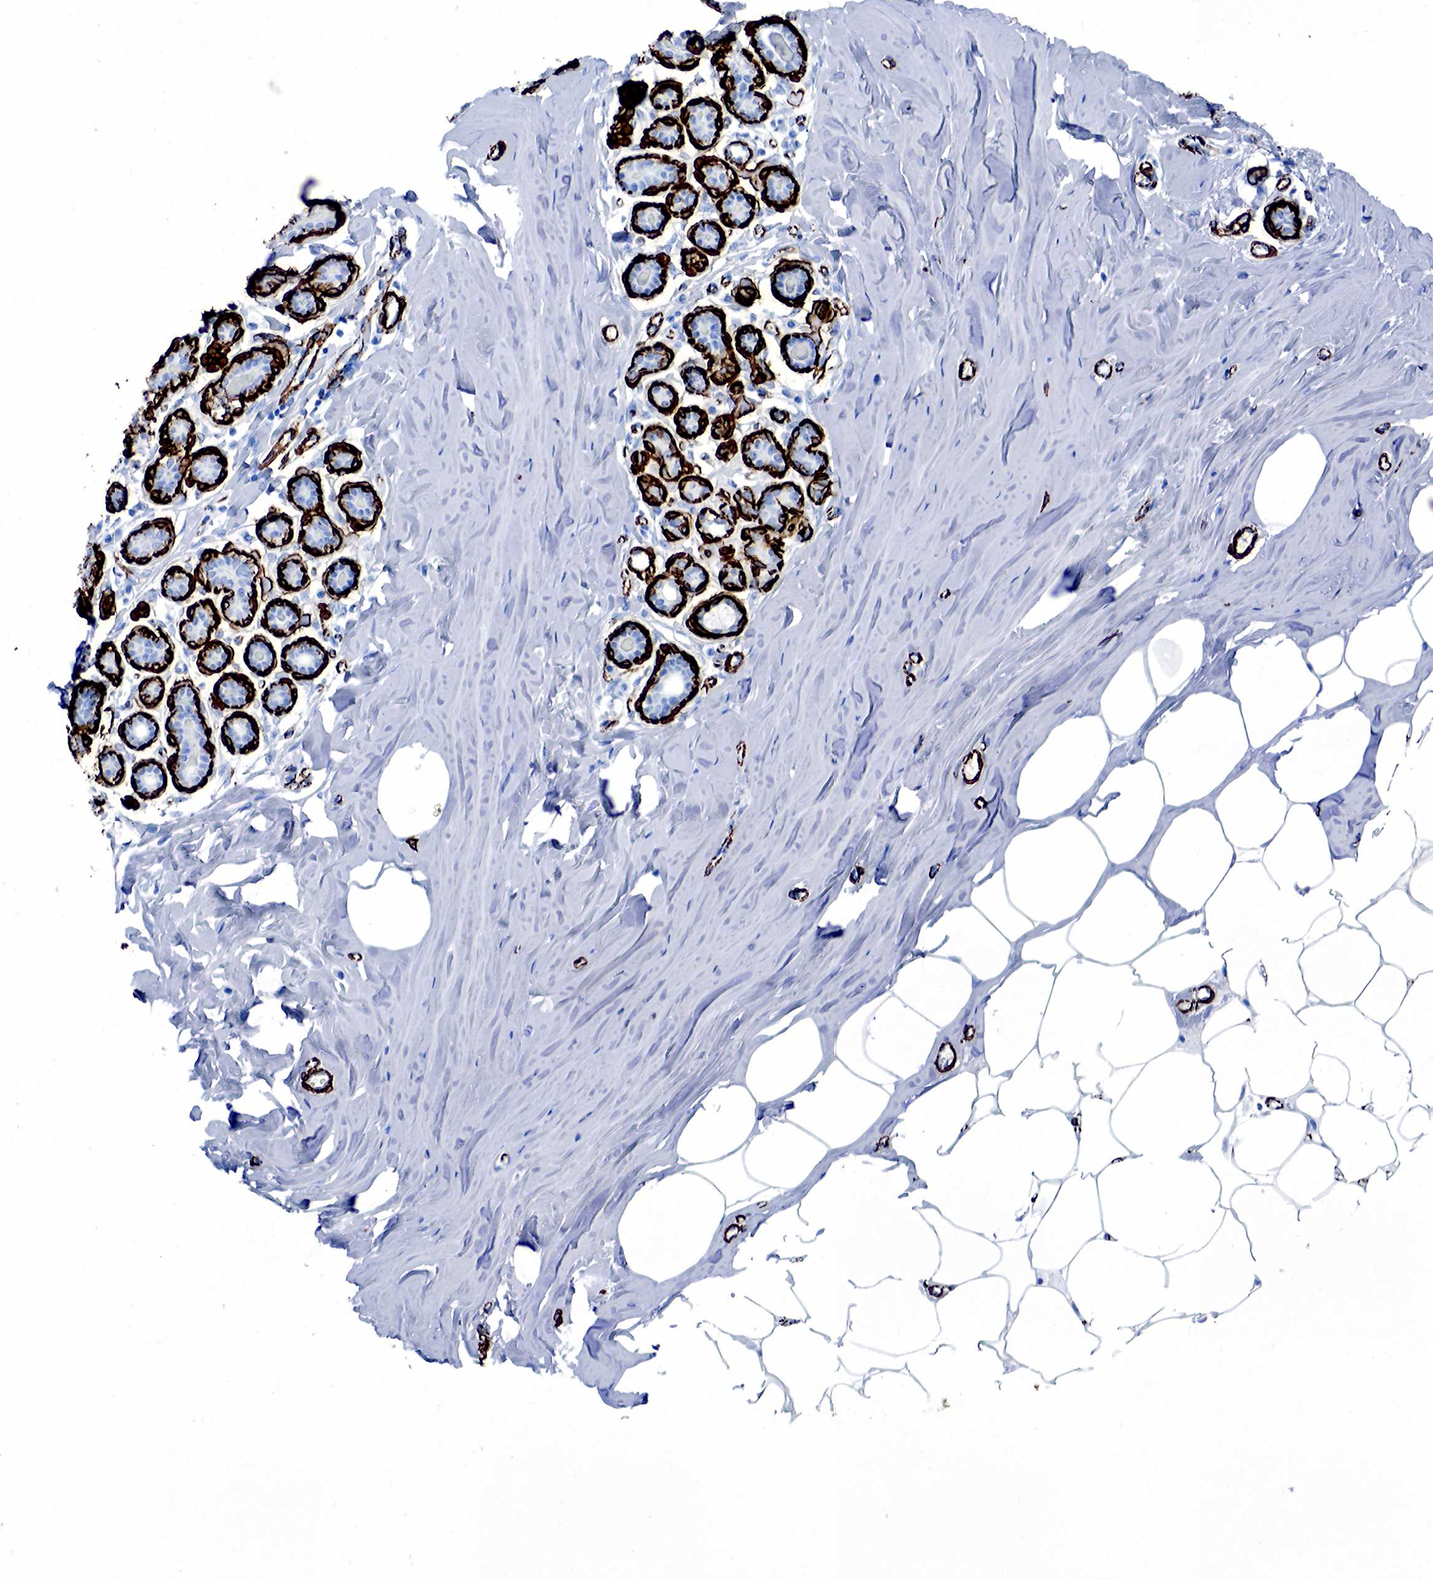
{"staining": {"intensity": "negative", "quantity": "none", "location": "none"}, "tissue": "breast", "cell_type": "Adipocytes", "image_type": "normal", "snomed": [{"axis": "morphology", "description": "Normal tissue, NOS"}, {"axis": "topography", "description": "Breast"}], "caption": "This histopathology image is of normal breast stained with IHC to label a protein in brown with the nuclei are counter-stained blue. There is no positivity in adipocytes. (Immunohistochemistry, brightfield microscopy, high magnification).", "gene": "ACTA2", "patient": {"sex": "female", "age": 45}}